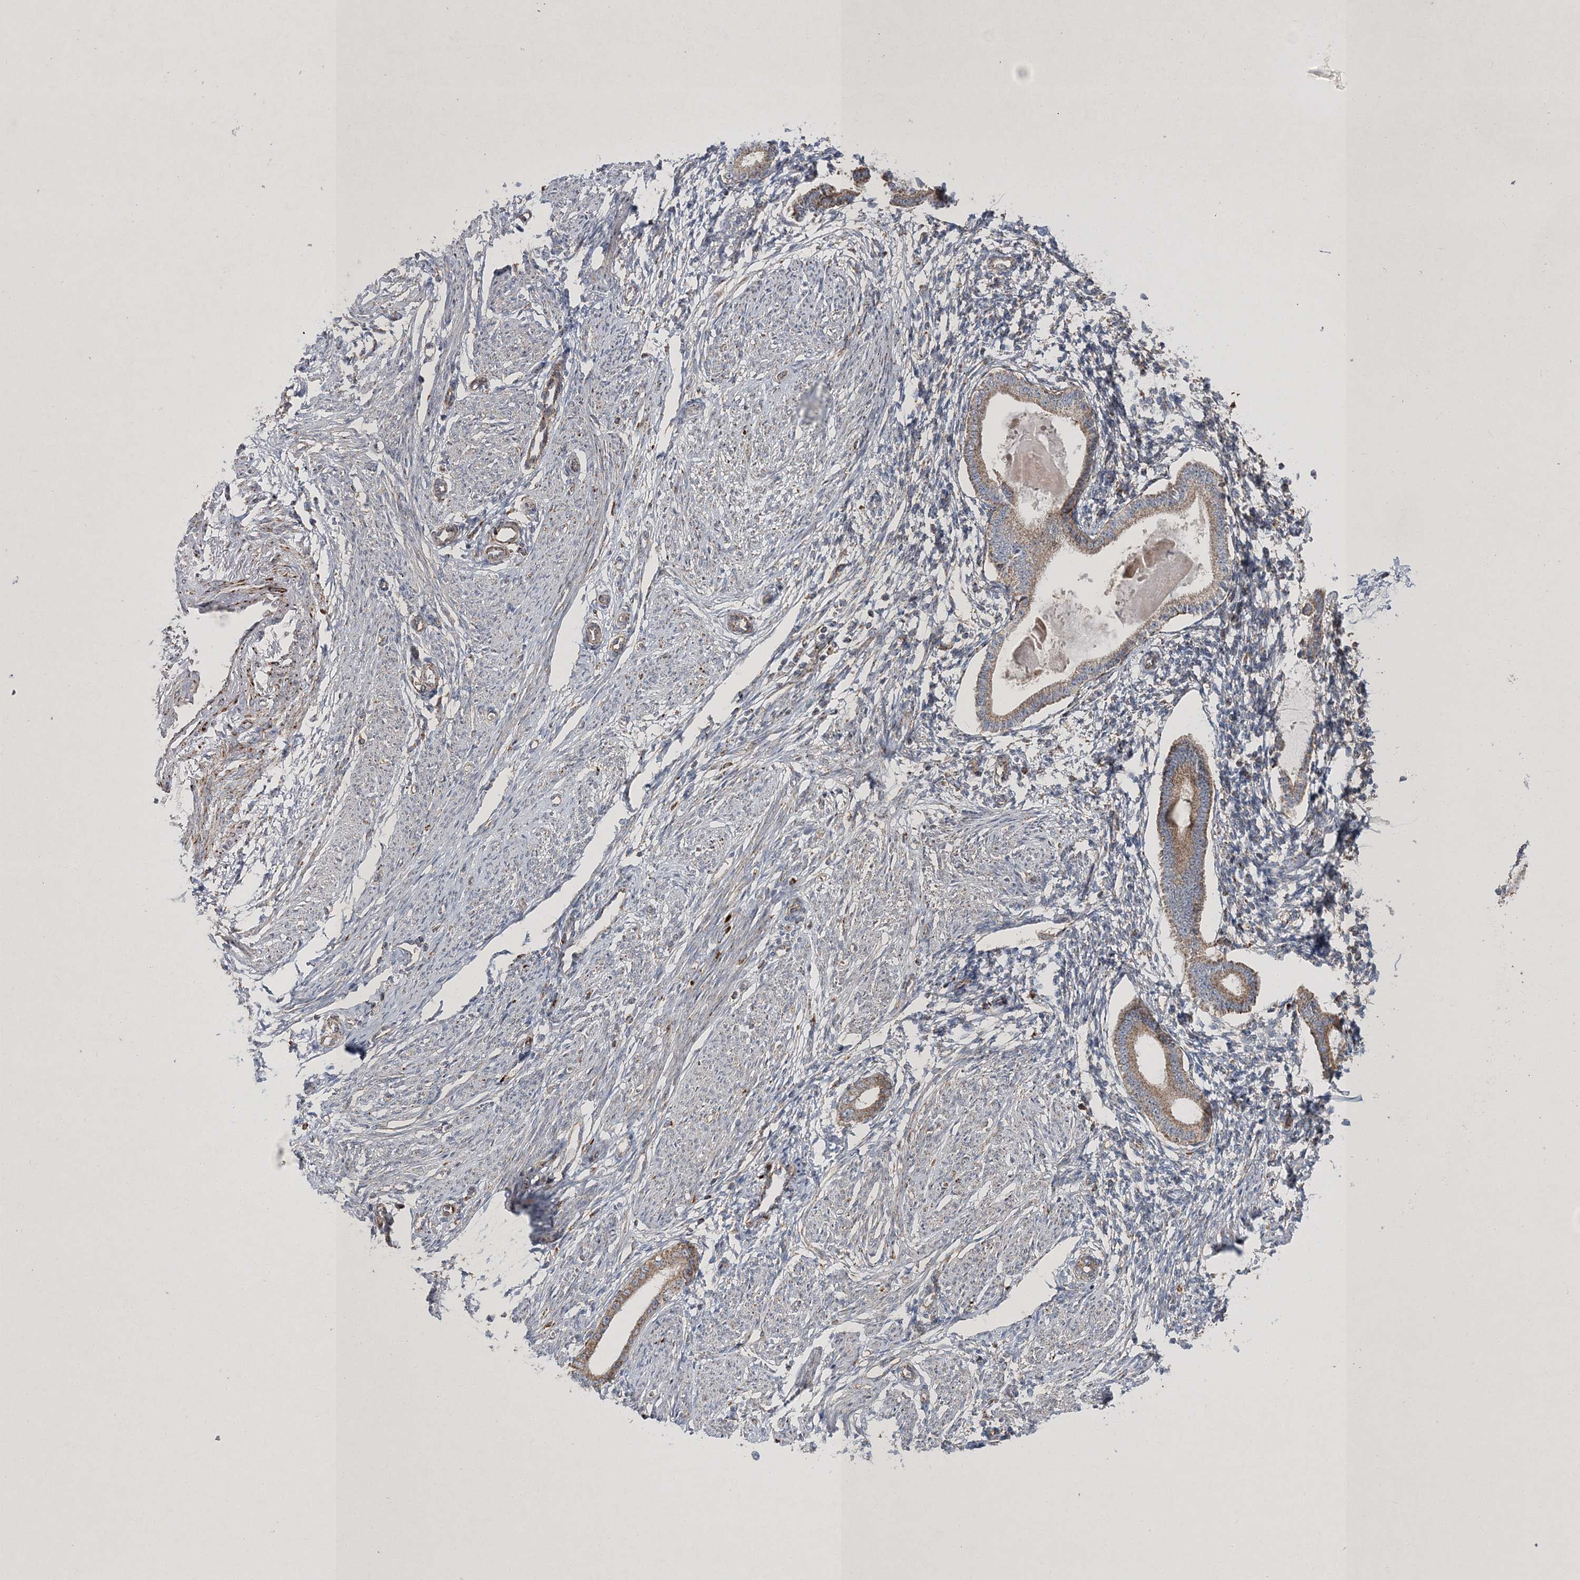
{"staining": {"intensity": "negative", "quantity": "none", "location": "none"}, "tissue": "endometrium", "cell_type": "Cells in endometrial stroma", "image_type": "normal", "snomed": [{"axis": "morphology", "description": "Normal tissue, NOS"}, {"axis": "topography", "description": "Endometrium"}], "caption": "IHC image of benign endometrium: human endometrium stained with DAB (3,3'-diaminobenzidine) displays no significant protein expression in cells in endometrial stroma.", "gene": "SCRN3", "patient": {"sex": "female", "age": 56}}